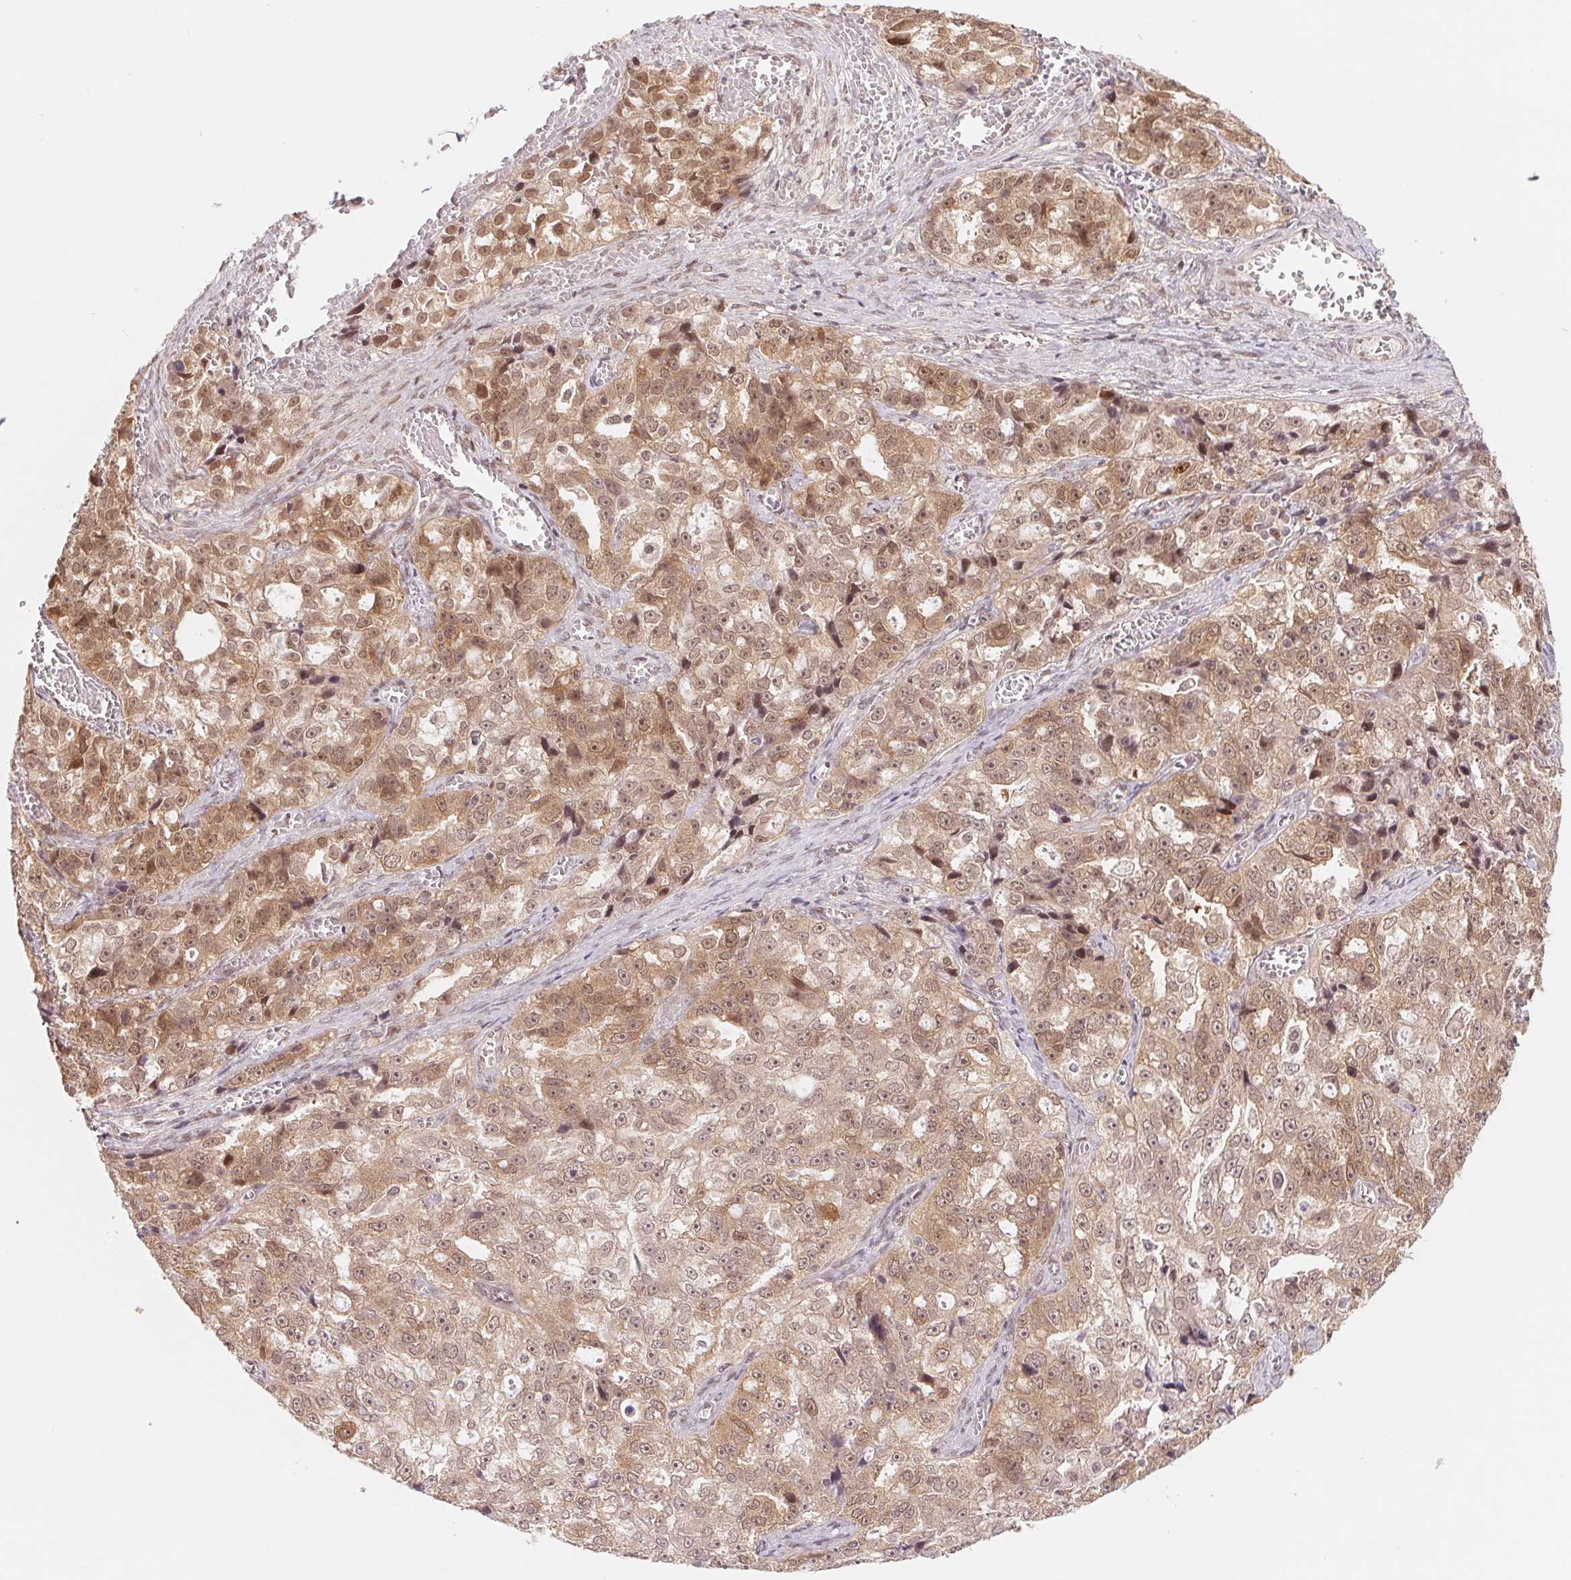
{"staining": {"intensity": "moderate", "quantity": ">75%", "location": "cytoplasmic/membranous,nuclear"}, "tissue": "ovarian cancer", "cell_type": "Tumor cells", "image_type": "cancer", "snomed": [{"axis": "morphology", "description": "Cystadenocarcinoma, serous, NOS"}, {"axis": "topography", "description": "Ovary"}], "caption": "IHC histopathology image of neoplastic tissue: human ovarian cancer stained using immunohistochemistry (IHC) reveals medium levels of moderate protein expression localized specifically in the cytoplasmic/membranous and nuclear of tumor cells, appearing as a cytoplasmic/membranous and nuclear brown color.", "gene": "DNAJB6", "patient": {"sex": "female", "age": 51}}